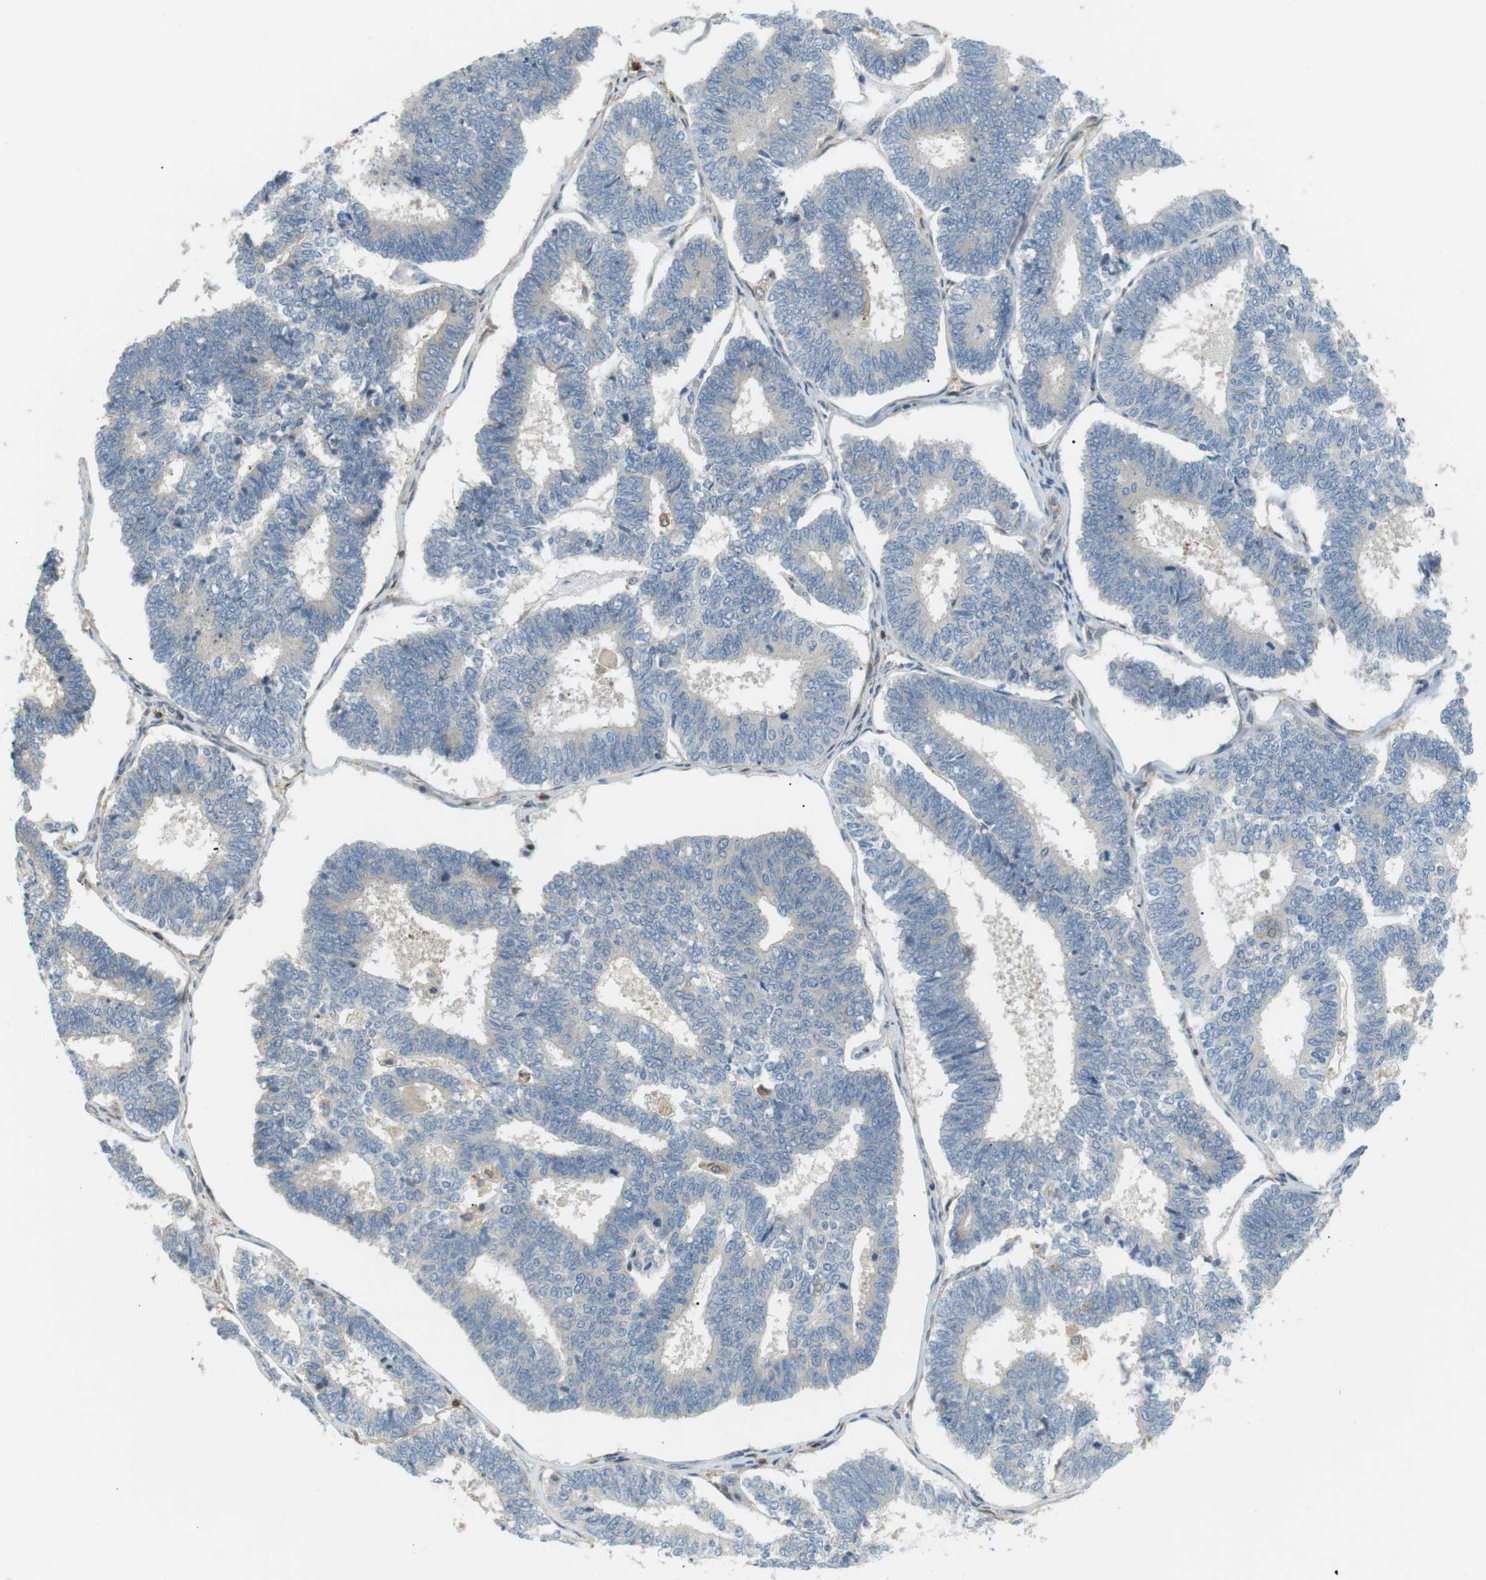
{"staining": {"intensity": "negative", "quantity": "none", "location": "none"}, "tissue": "endometrial cancer", "cell_type": "Tumor cells", "image_type": "cancer", "snomed": [{"axis": "morphology", "description": "Adenocarcinoma, NOS"}, {"axis": "topography", "description": "Endometrium"}], "caption": "This is a photomicrograph of immunohistochemistry (IHC) staining of endometrial cancer, which shows no staining in tumor cells.", "gene": "P2RY1", "patient": {"sex": "female", "age": 70}}